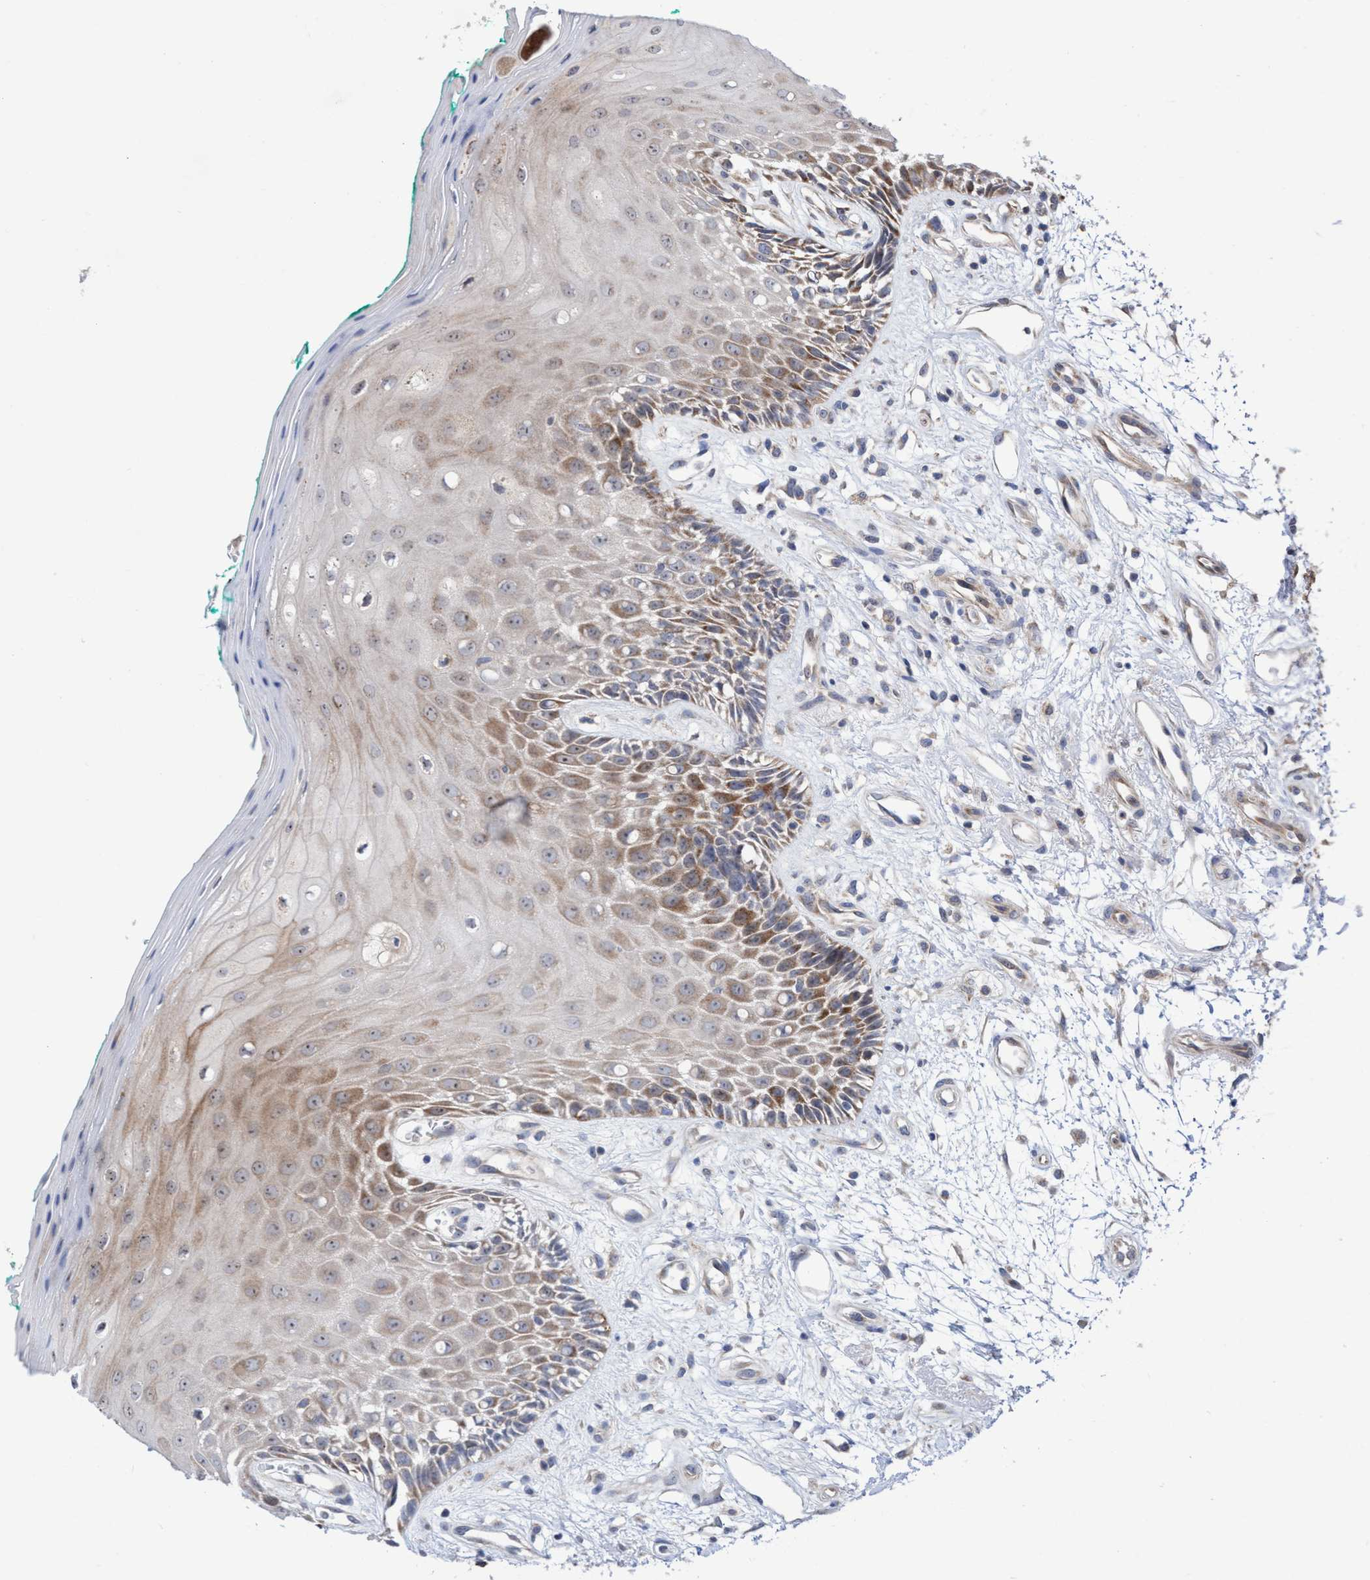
{"staining": {"intensity": "moderate", "quantity": ">75%", "location": "cytoplasmic/membranous,nuclear"}, "tissue": "oral mucosa", "cell_type": "Squamous epithelial cells", "image_type": "normal", "snomed": [{"axis": "morphology", "description": "Normal tissue, NOS"}, {"axis": "morphology", "description": "Squamous cell carcinoma, NOS"}, {"axis": "topography", "description": "Skeletal muscle"}, {"axis": "topography", "description": "Oral tissue"}, {"axis": "topography", "description": "Head-Neck"}], "caption": "An immunohistochemistry image of normal tissue is shown. Protein staining in brown highlights moderate cytoplasmic/membranous,nuclear positivity in oral mucosa within squamous epithelial cells. (DAB (3,3'-diaminobenzidine) IHC with brightfield microscopy, high magnification).", "gene": "P2RY14", "patient": {"sex": "female", "age": 84}}